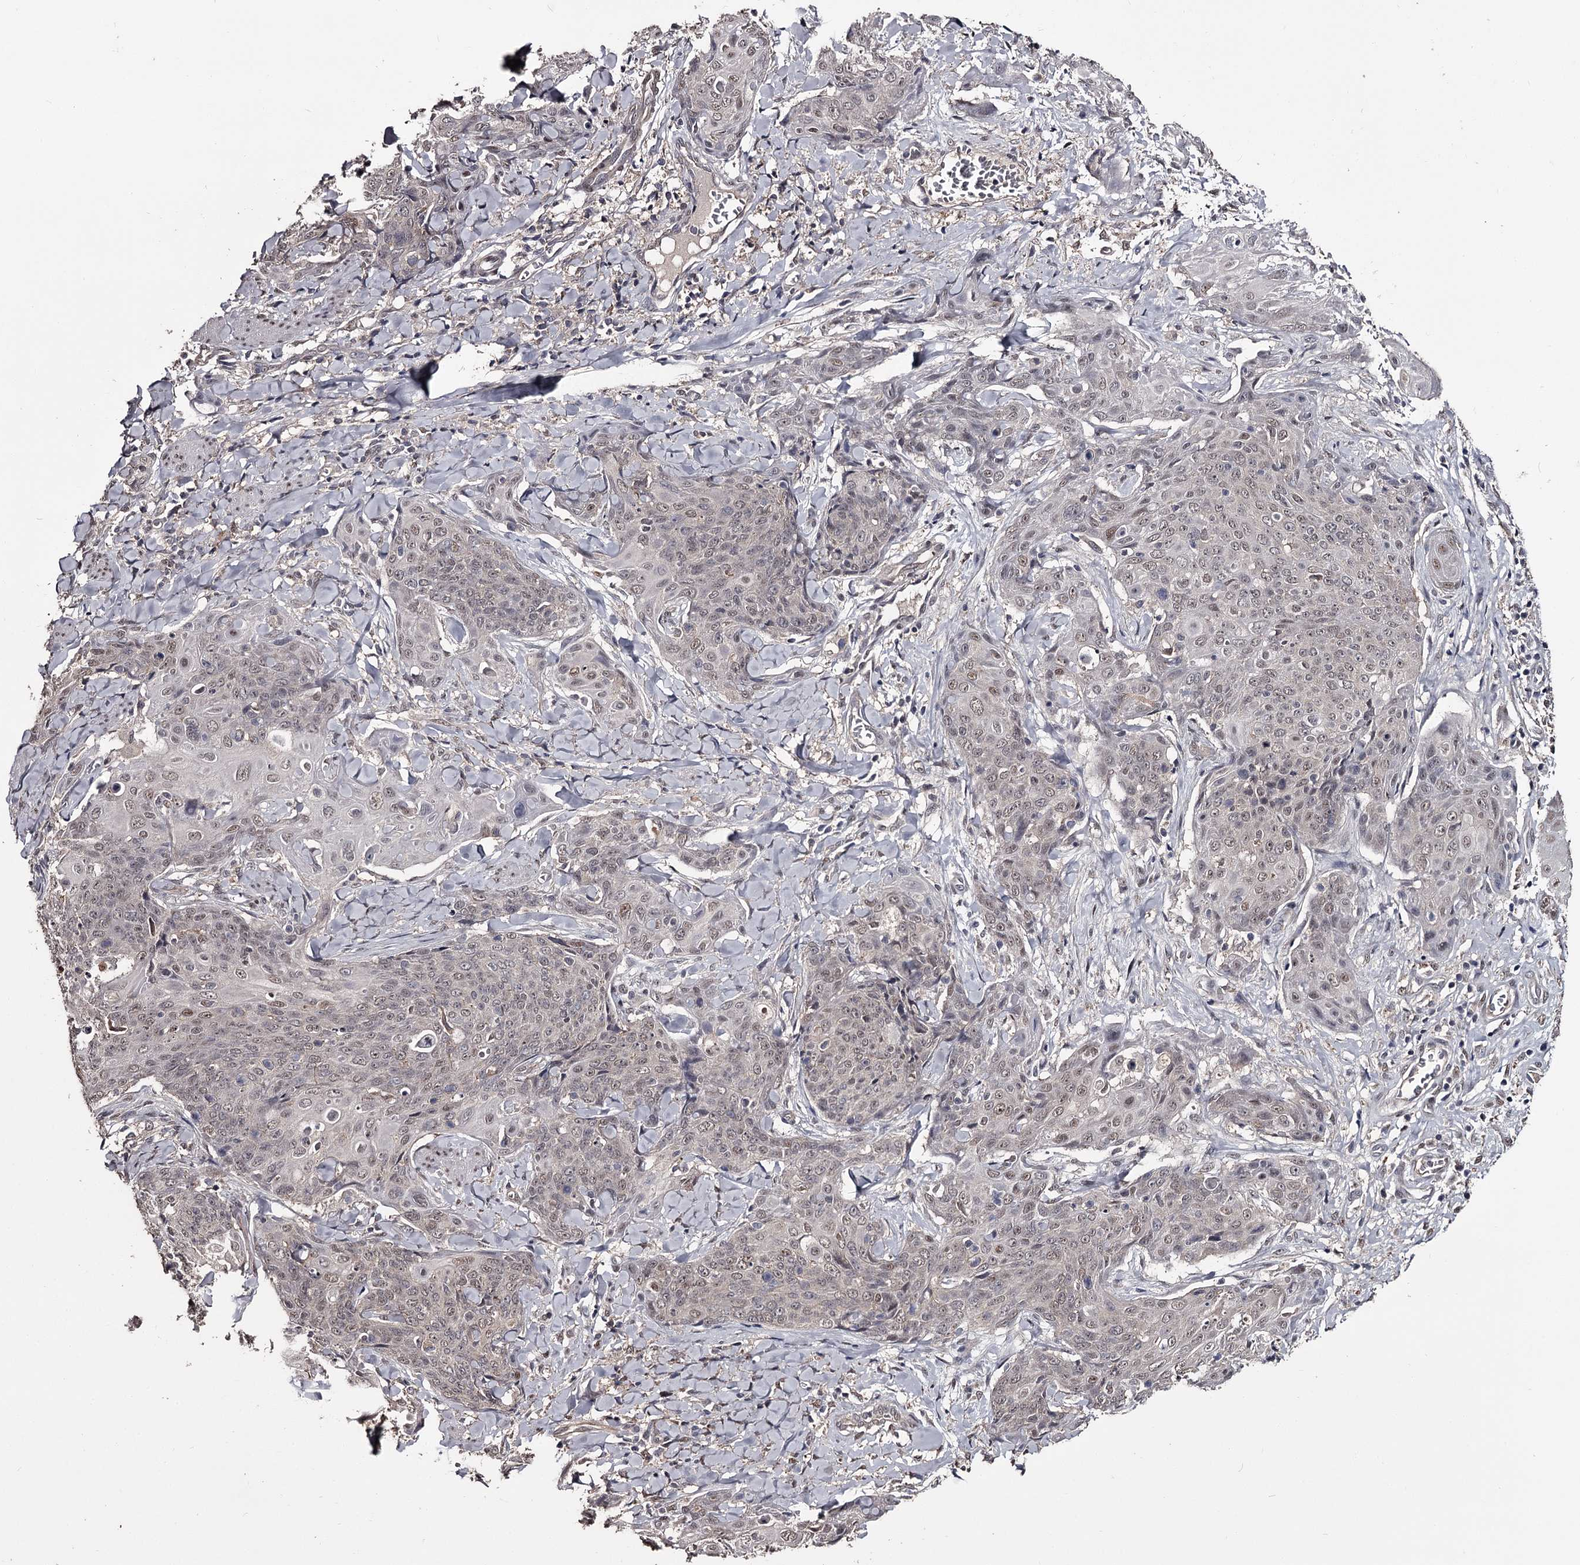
{"staining": {"intensity": "weak", "quantity": "25%-75%", "location": "nuclear"}, "tissue": "skin cancer", "cell_type": "Tumor cells", "image_type": "cancer", "snomed": [{"axis": "morphology", "description": "Squamous cell carcinoma, NOS"}, {"axis": "topography", "description": "Skin"}, {"axis": "topography", "description": "Vulva"}], "caption": "An image of human skin cancer stained for a protein reveals weak nuclear brown staining in tumor cells.", "gene": "PRPF40B", "patient": {"sex": "female", "age": 85}}